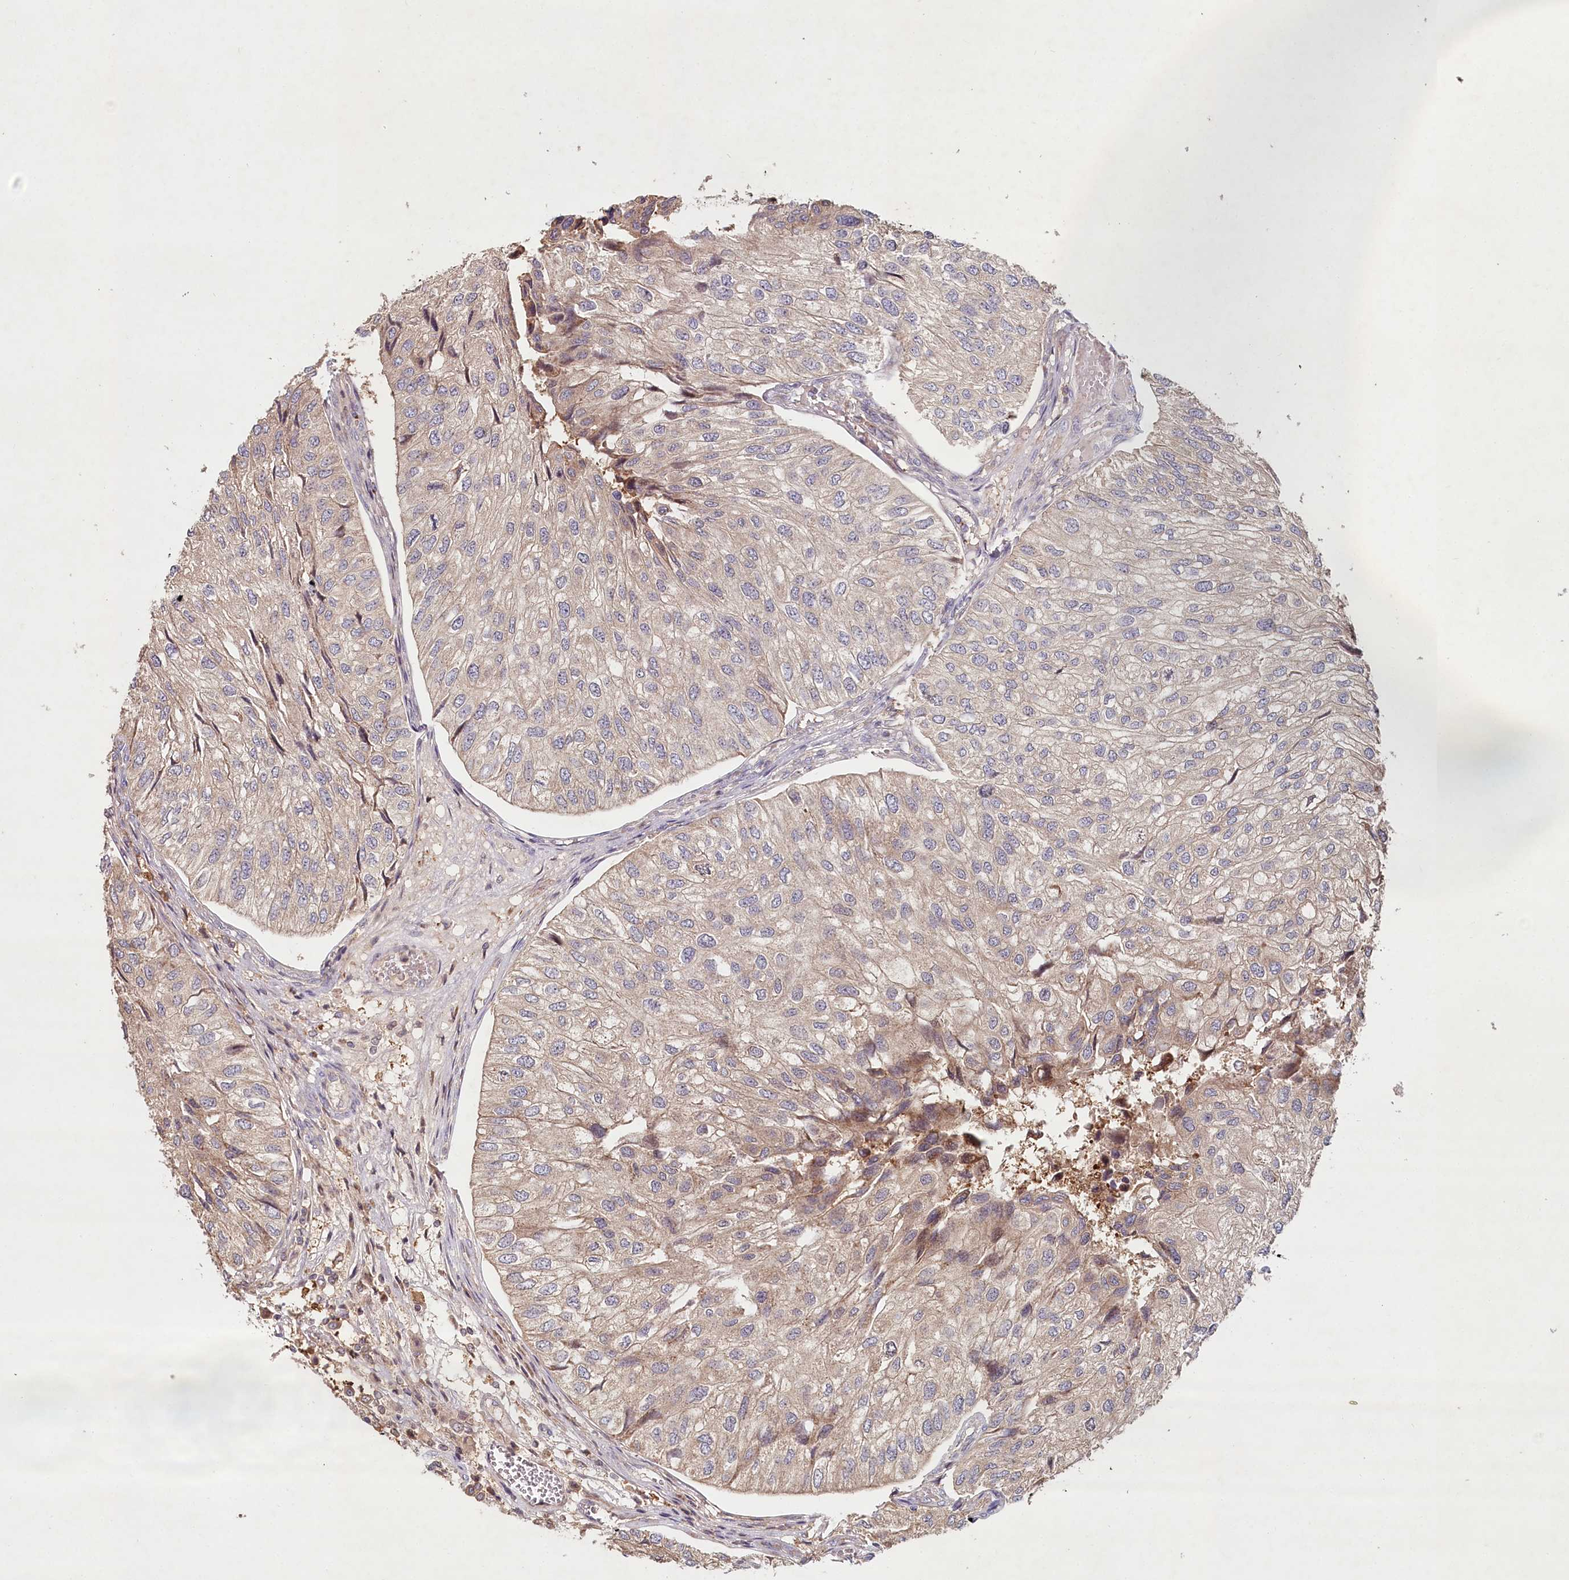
{"staining": {"intensity": "weak", "quantity": "25%-75%", "location": "cytoplasmic/membranous"}, "tissue": "urothelial cancer", "cell_type": "Tumor cells", "image_type": "cancer", "snomed": [{"axis": "morphology", "description": "Urothelial carcinoma, Low grade"}, {"axis": "topography", "description": "Urinary bladder"}], "caption": "Human urothelial cancer stained with a brown dye reveals weak cytoplasmic/membranous positive staining in approximately 25%-75% of tumor cells.", "gene": "HAL", "patient": {"sex": "female", "age": 89}}